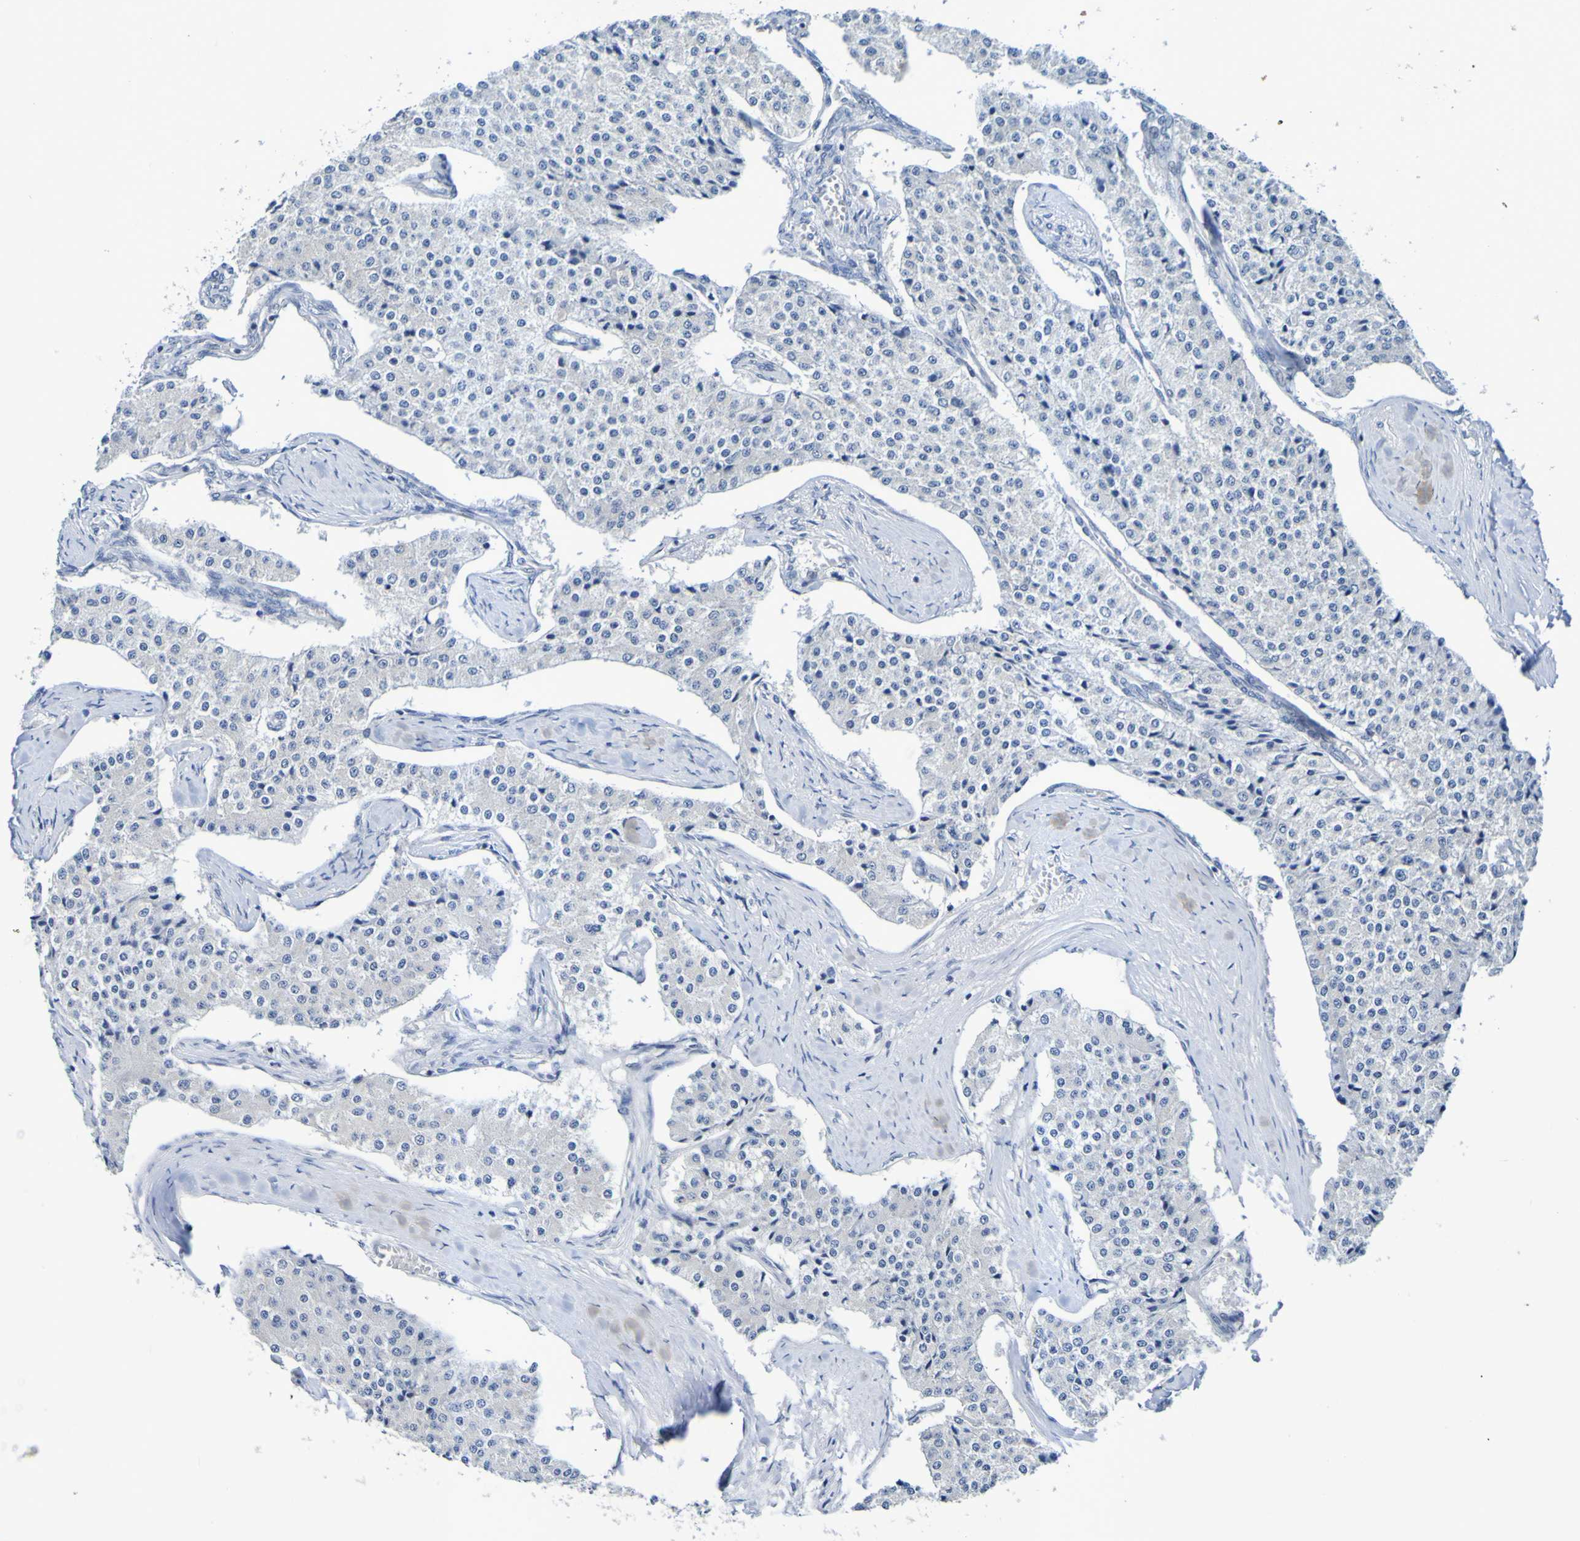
{"staining": {"intensity": "negative", "quantity": "none", "location": "none"}, "tissue": "carcinoid", "cell_type": "Tumor cells", "image_type": "cancer", "snomed": [{"axis": "morphology", "description": "Carcinoid, malignant, NOS"}, {"axis": "topography", "description": "Colon"}], "caption": "Immunohistochemistry (IHC) photomicrograph of human carcinoid stained for a protein (brown), which shows no positivity in tumor cells.", "gene": "VMA21", "patient": {"sex": "female", "age": 52}}